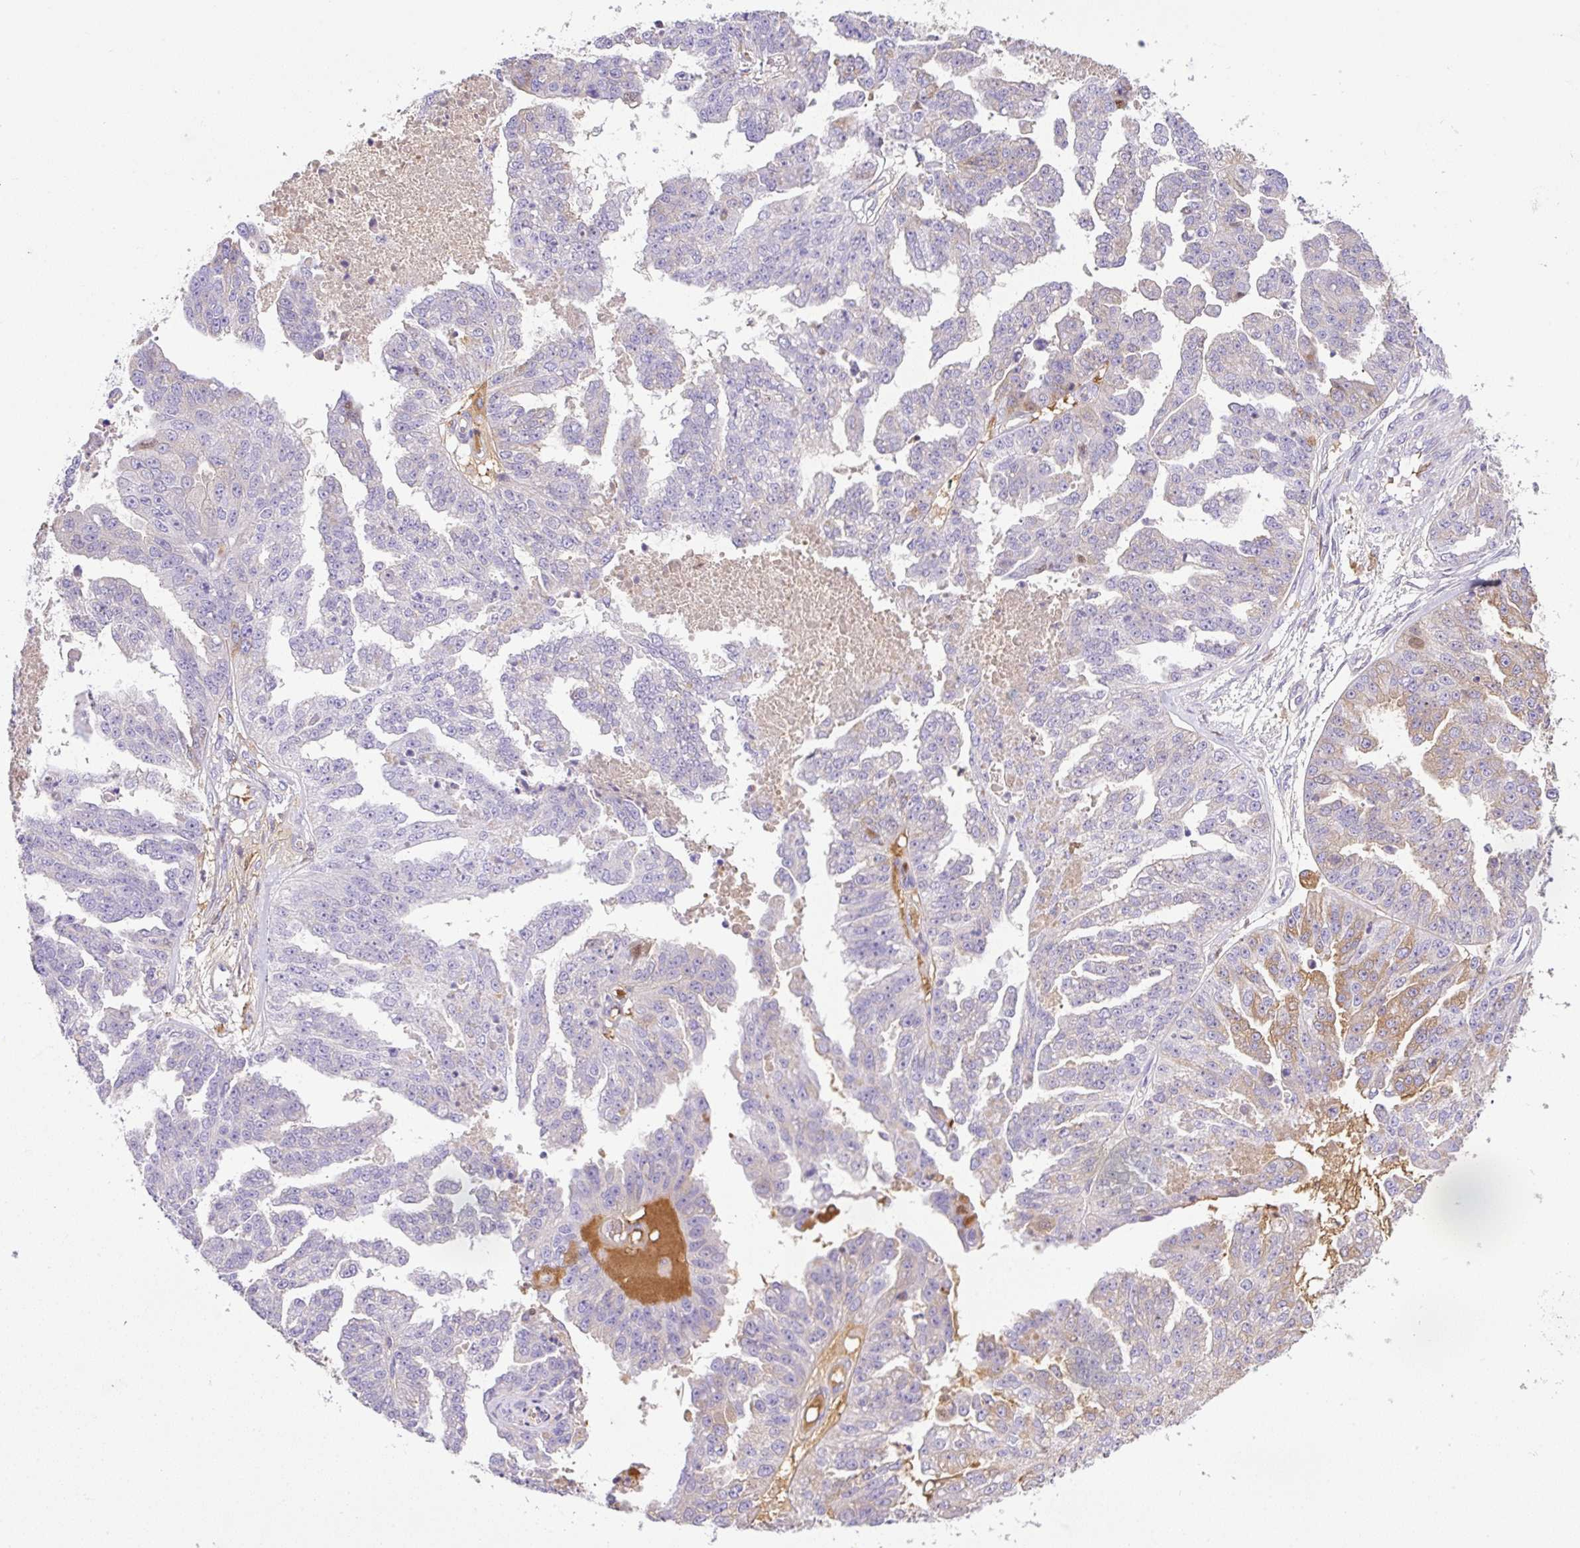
{"staining": {"intensity": "moderate", "quantity": "<25%", "location": "cytoplasmic/membranous"}, "tissue": "ovarian cancer", "cell_type": "Tumor cells", "image_type": "cancer", "snomed": [{"axis": "morphology", "description": "Cystadenocarcinoma, serous, NOS"}, {"axis": "topography", "description": "Ovary"}], "caption": "A low amount of moderate cytoplasmic/membranous expression is present in approximately <25% of tumor cells in serous cystadenocarcinoma (ovarian) tissue.", "gene": "TDRD15", "patient": {"sex": "female", "age": 58}}